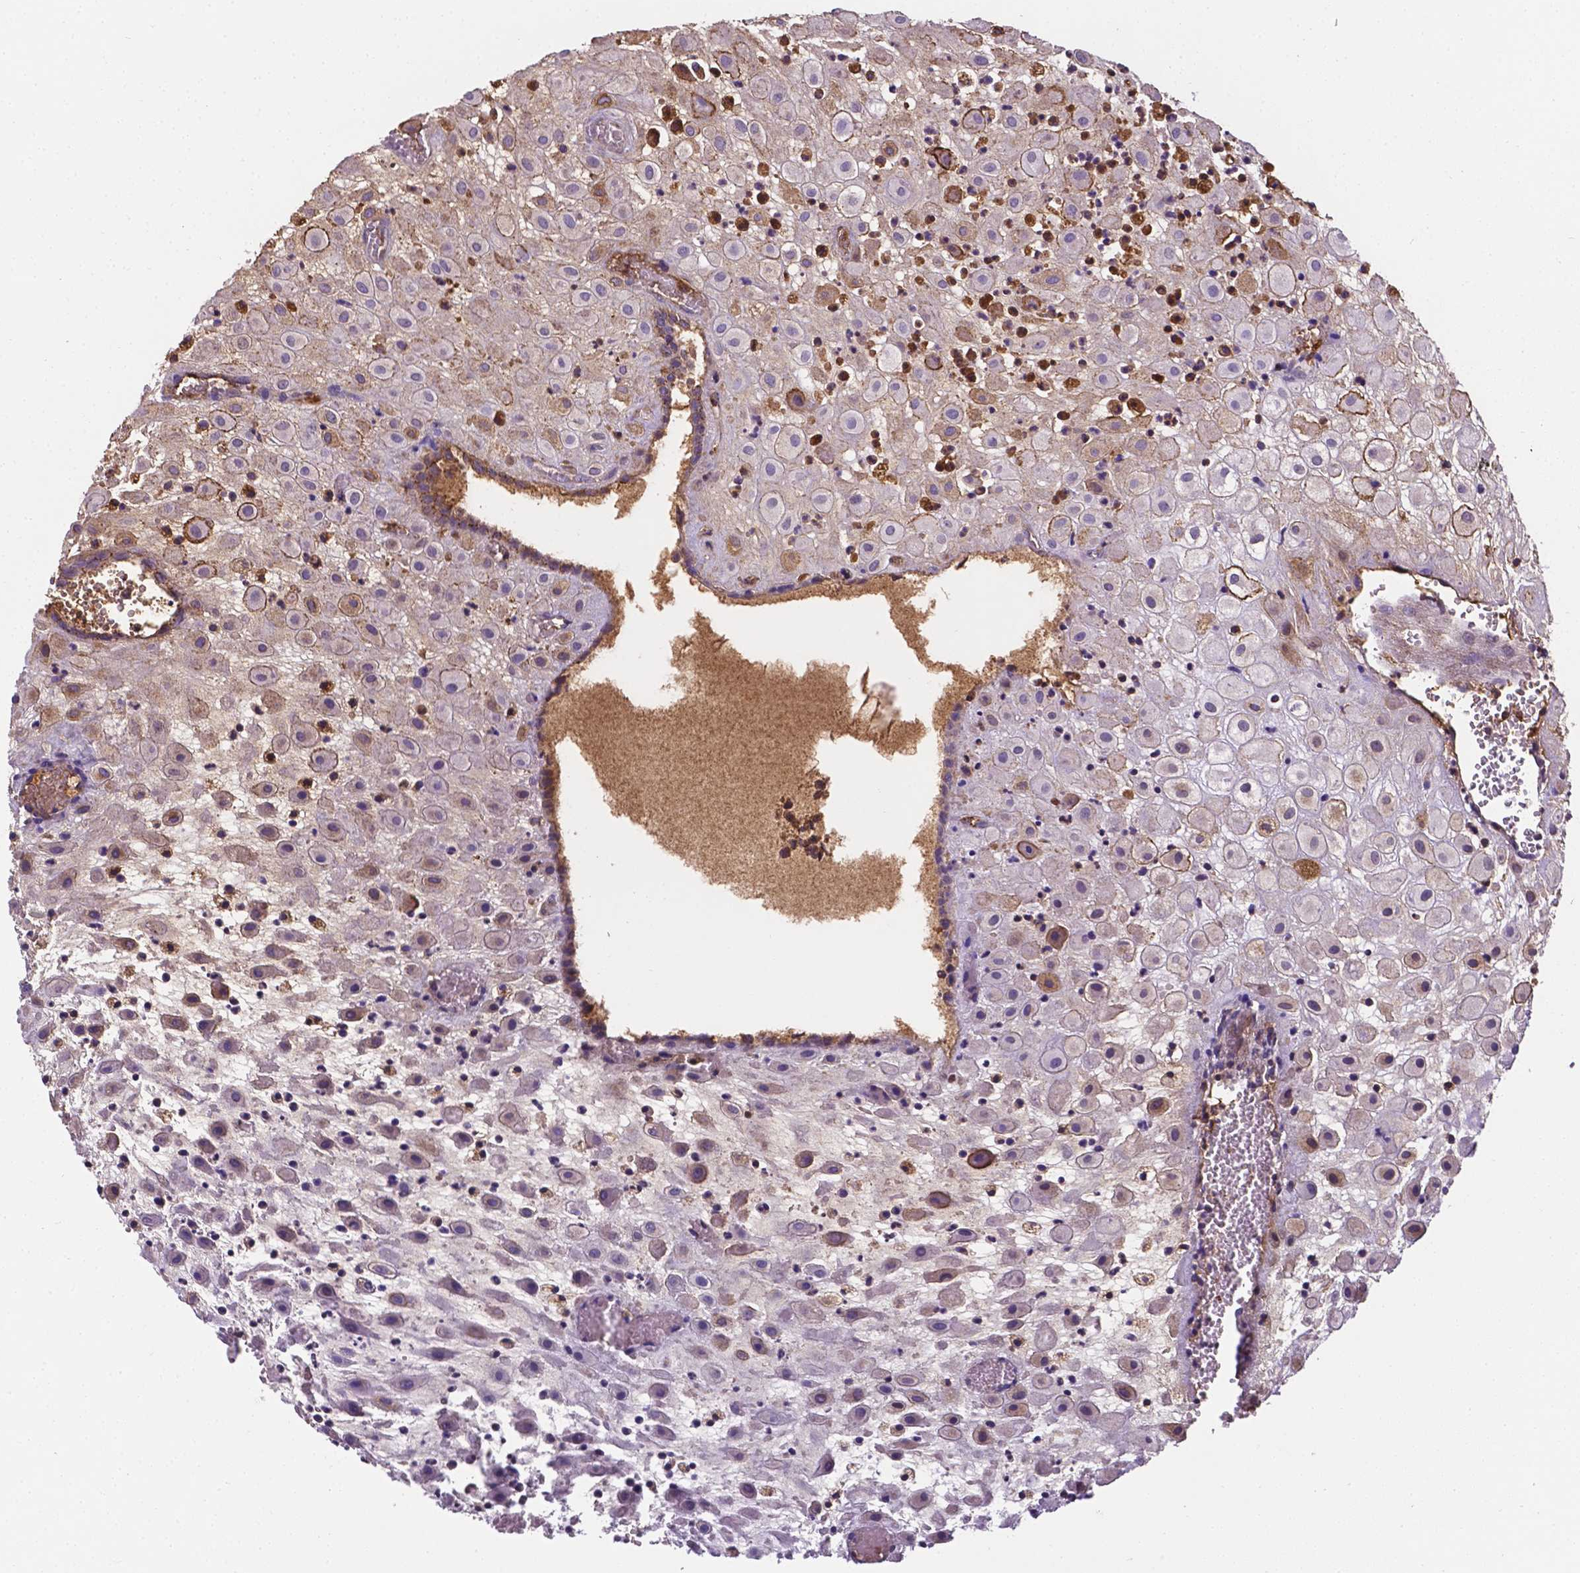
{"staining": {"intensity": "moderate", "quantity": "<25%", "location": "cytoplasmic/membranous"}, "tissue": "placenta", "cell_type": "Decidual cells", "image_type": "normal", "snomed": [{"axis": "morphology", "description": "Normal tissue, NOS"}, {"axis": "topography", "description": "Placenta"}], "caption": "Immunohistochemical staining of normal human placenta exhibits moderate cytoplasmic/membranous protein expression in about <25% of decidual cells. The protein of interest is shown in brown color, while the nuclei are stained blue.", "gene": "APOE", "patient": {"sex": "female", "age": 24}}